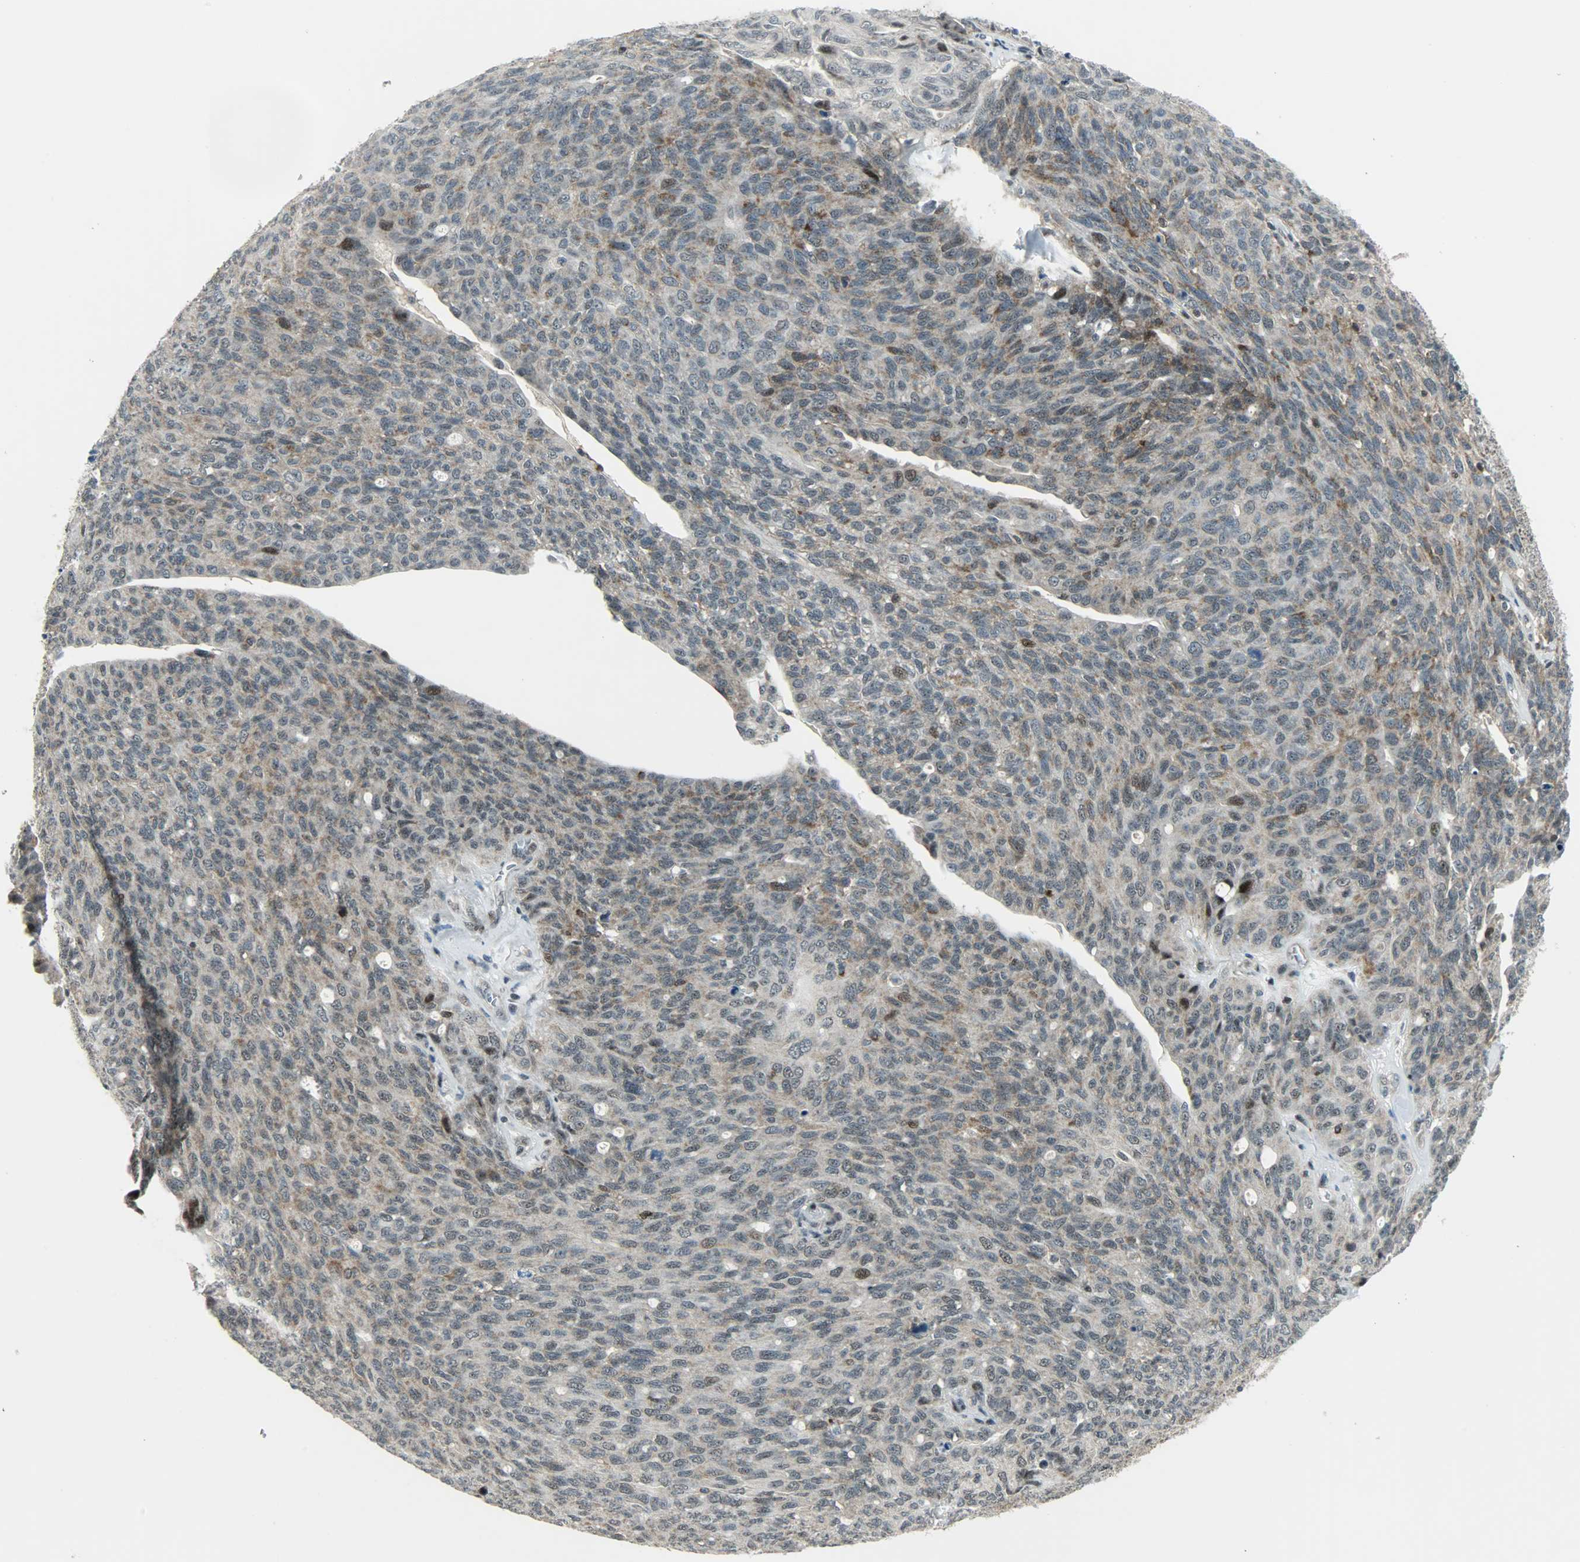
{"staining": {"intensity": "weak", "quantity": "25%-75%", "location": "cytoplasmic/membranous,nuclear"}, "tissue": "ovarian cancer", "cell_type": "Tumor cells", "image_type": "cancer", "snomed": [{"axis": "morphology", "description": "Carcinoma, endometroid"}, {"axis": "topography", "description": "Ovary"}], "caption": "Human ovarian cancer (endometroid carcinoma) stained with a brown dye exhibits weak cytoplasmic/membranous and nuclear positive staining in about 25%-75% of tumor cells.", "gene": "IL15", "patient": {"sex": "female", "age": 60}}